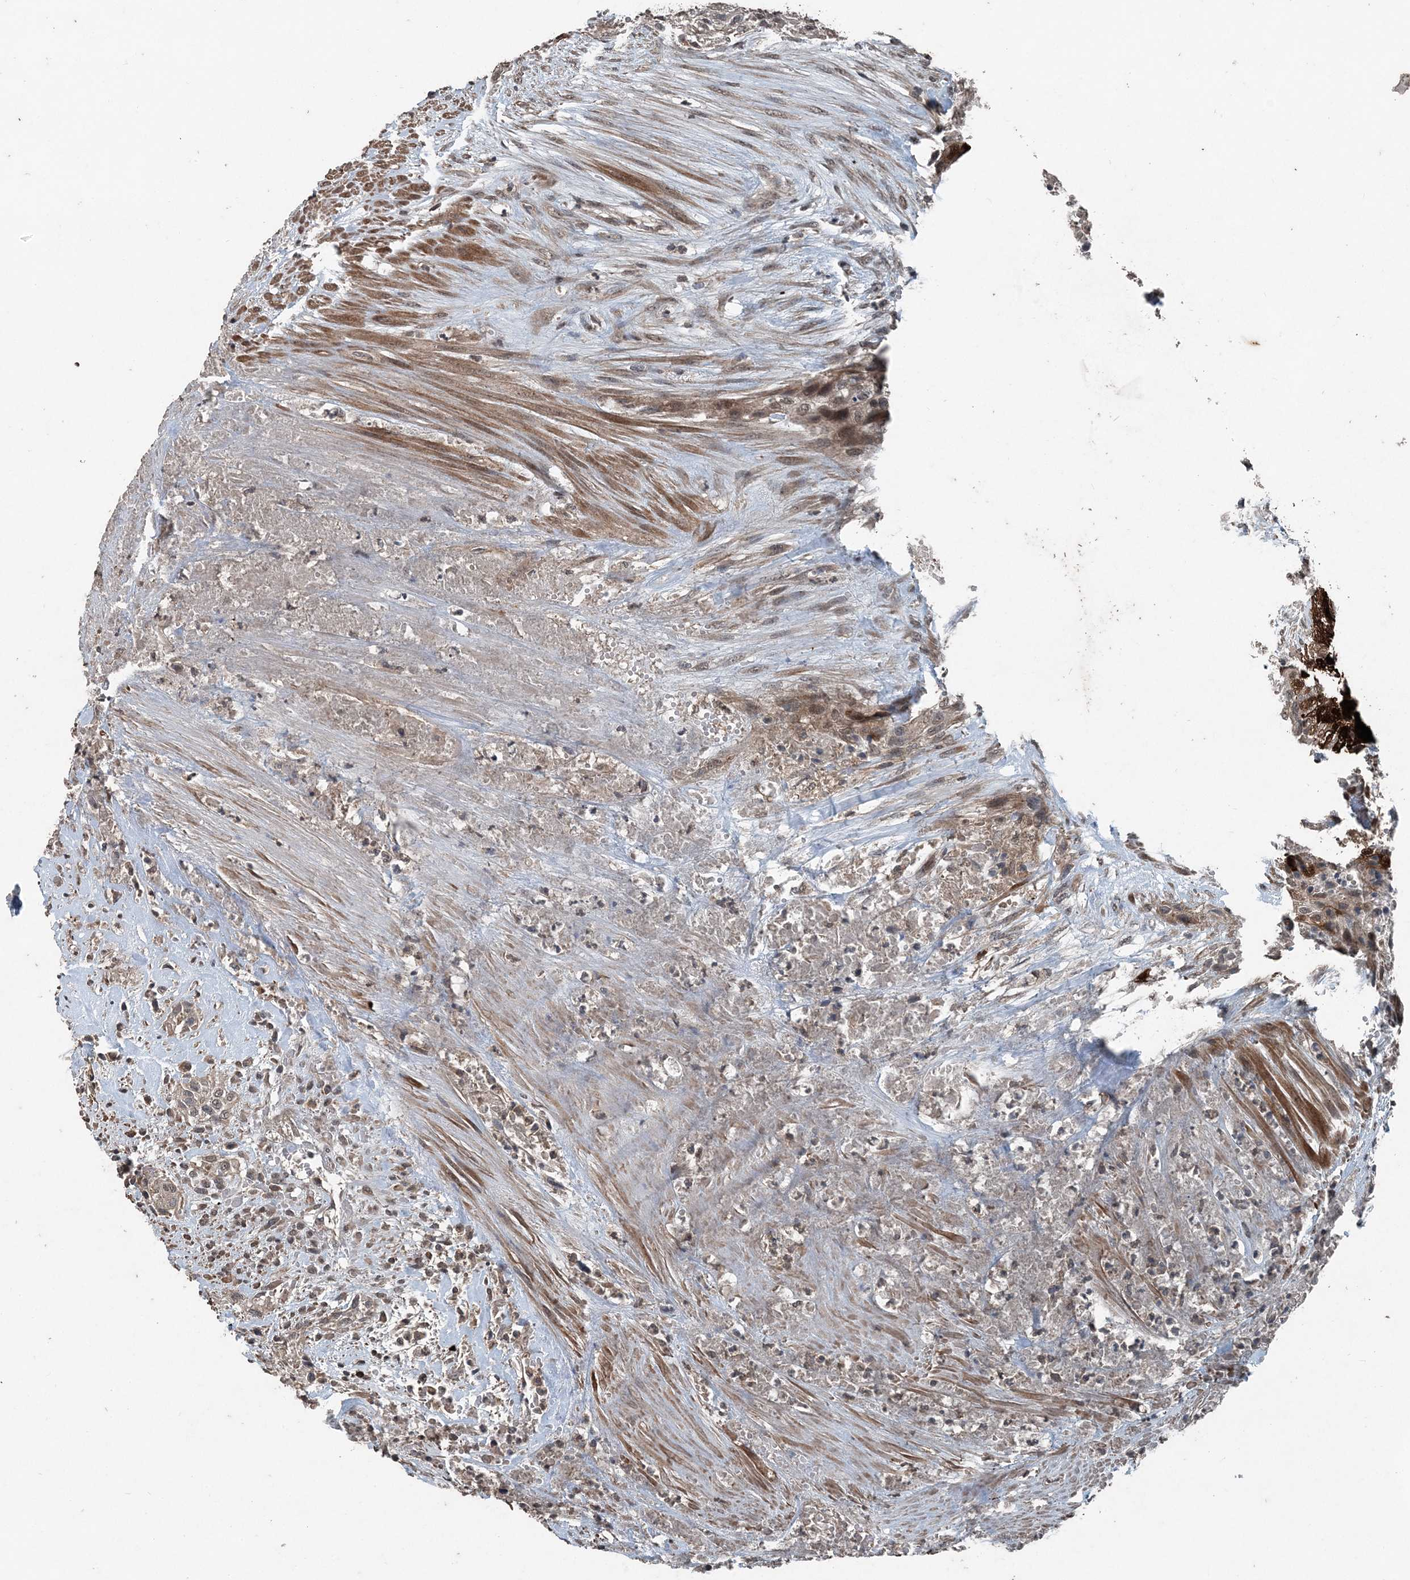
{"staining": {"intensity": "weak", "quantity": ">75%", "location": "cytoplasmic/membranous"}, "tissue": "urothelial cancer", "cell_type": "Tumor cells", "image_type": "cancer", "snomed": [{"axis": "morphology", "description": "Urothelial carcinoma, High grade"}, {"axis": "topography", "description": "Urinary bladder"}], "caption": "There is low levels of weak cytoplasmic/membranous expression in tumor cells of urothelial cancer, as demonstrated by immunohistochemical staining (brown color).", "gene": "CFL1", "patient": {"sex": "male", "age": 35}}